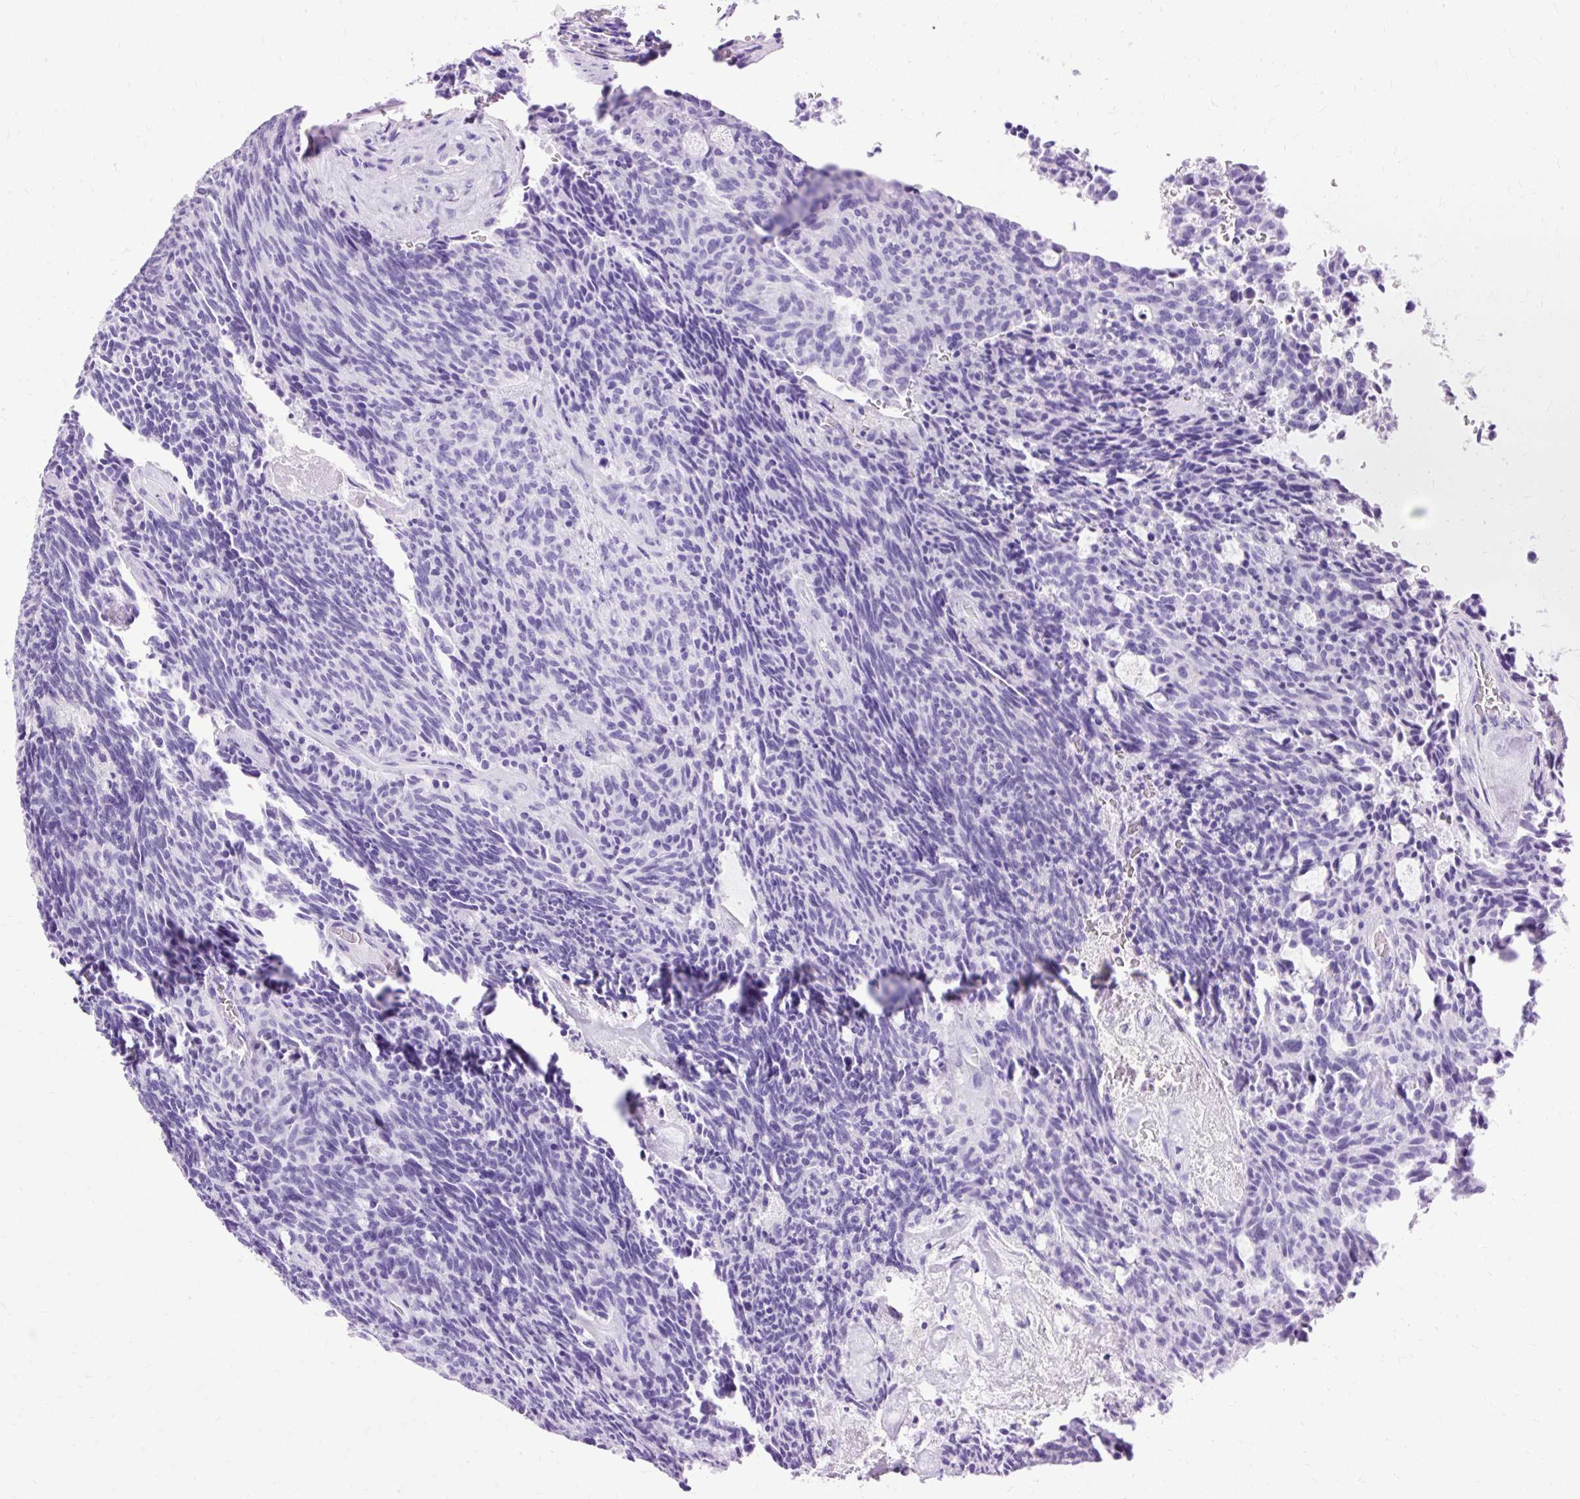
{"staining": {"intensity": "negative", "quantity": "none", "location": "none"}, "tissue": "carcinoid", "cell_type": "Tumor cells", "image_type": "cancer", "snomed": [{"axis": "morphology", "description": "Carcinoid, malignant, NOS"}, {"axis": "topography", "description": "Pancreas"}], "caption": "Immunohistochemistry (IHC) micrograph of neoplastic tissue: carcinoid stained with DAB (3,3'-diaminobenzidine) shows no significant protein positivity in tumor cells.", "gene": "SLC8A2", "patient": {"sex": "female", "age": 54}}